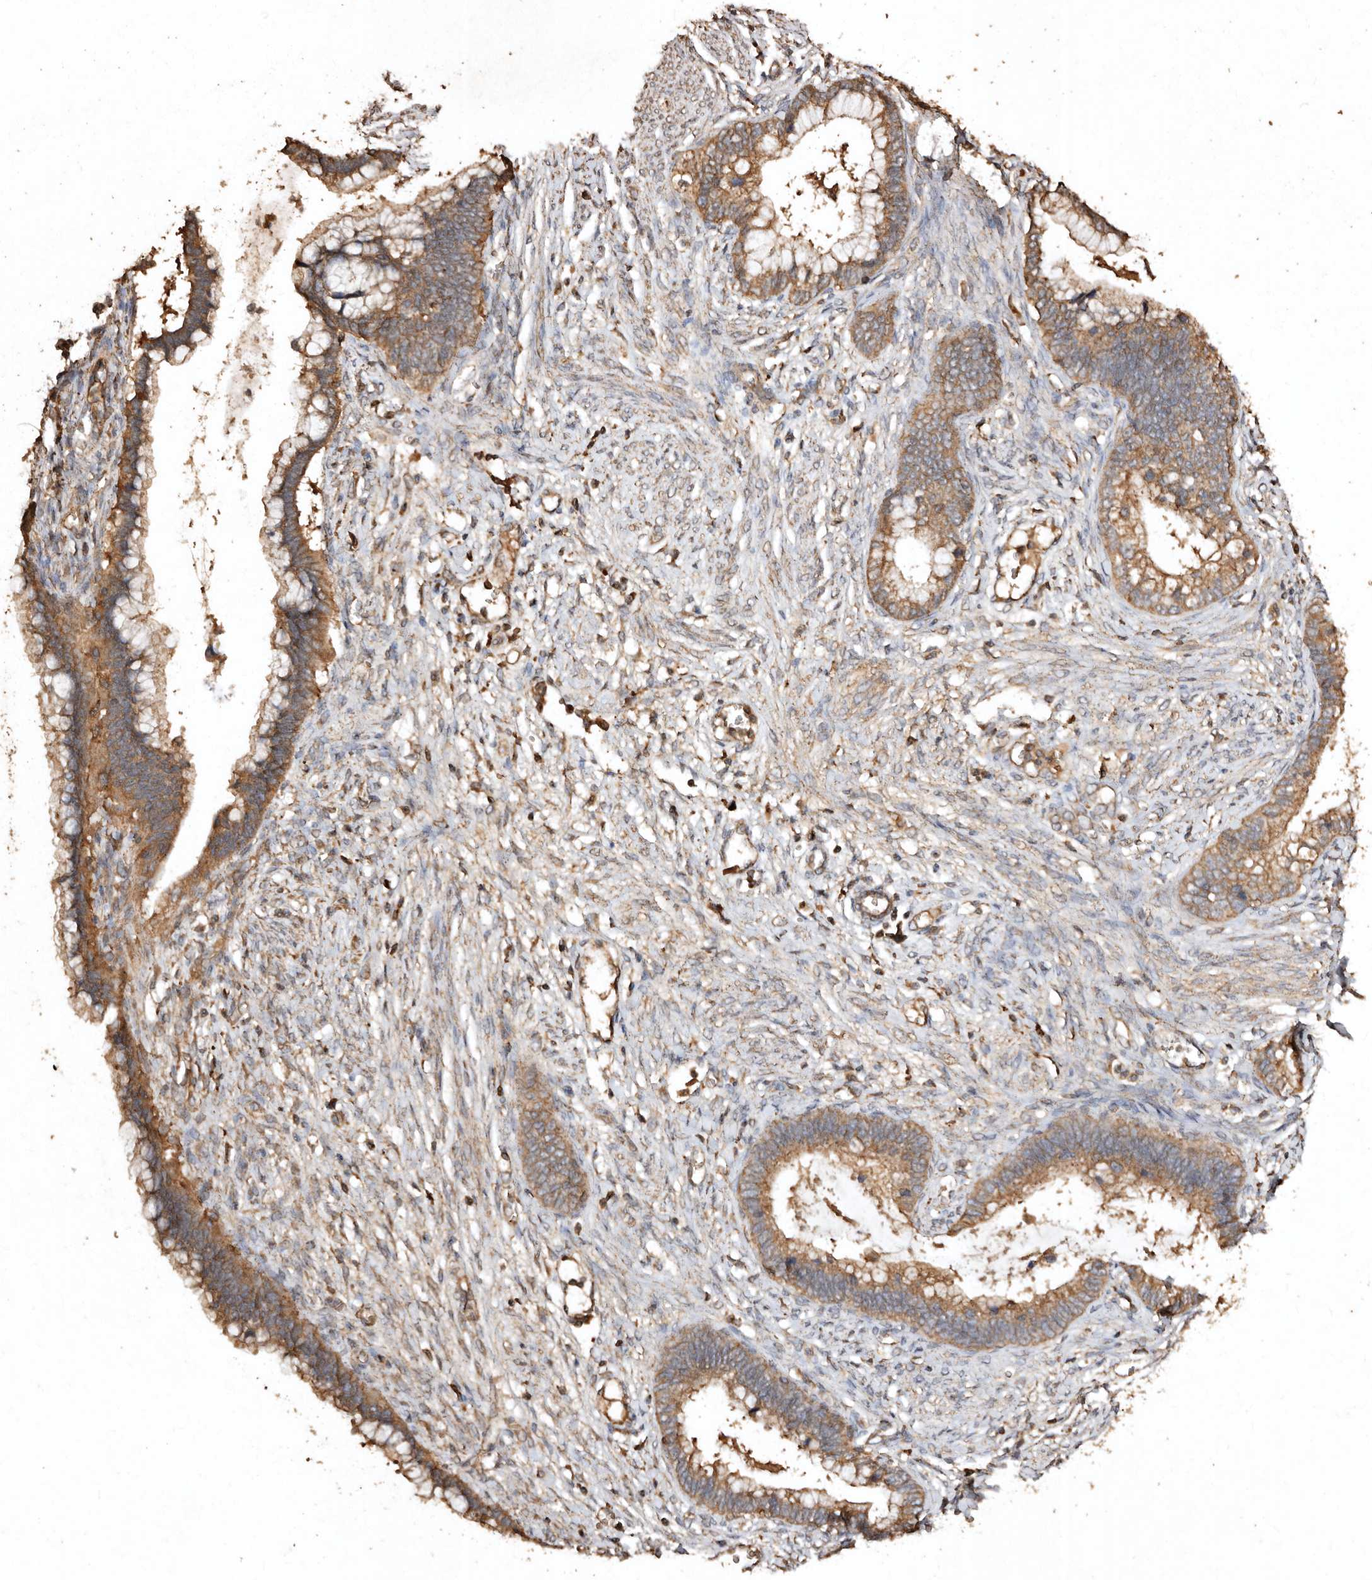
{"staining": {"intensity": "moderate", "quantity": ">75%", "location": "cytoplasmic/membranous"}, "tissue": "cervical cancer", "cell_type": "Tumor cells", "image_type": "cancer", "snomed": [{"axis": "morphology", "description": "Adenocarcinoma, NOS"}, {"axis": "topography", "description": "Cervix"}], "caption": "Immunohistochemical staining of human cervical cancer demonstrates moderate cytoplasmic/membranous protein staining in about >75% of tumor cells.", "gene": "FARS2", "patient": {"sex": "female", "age": 44}}